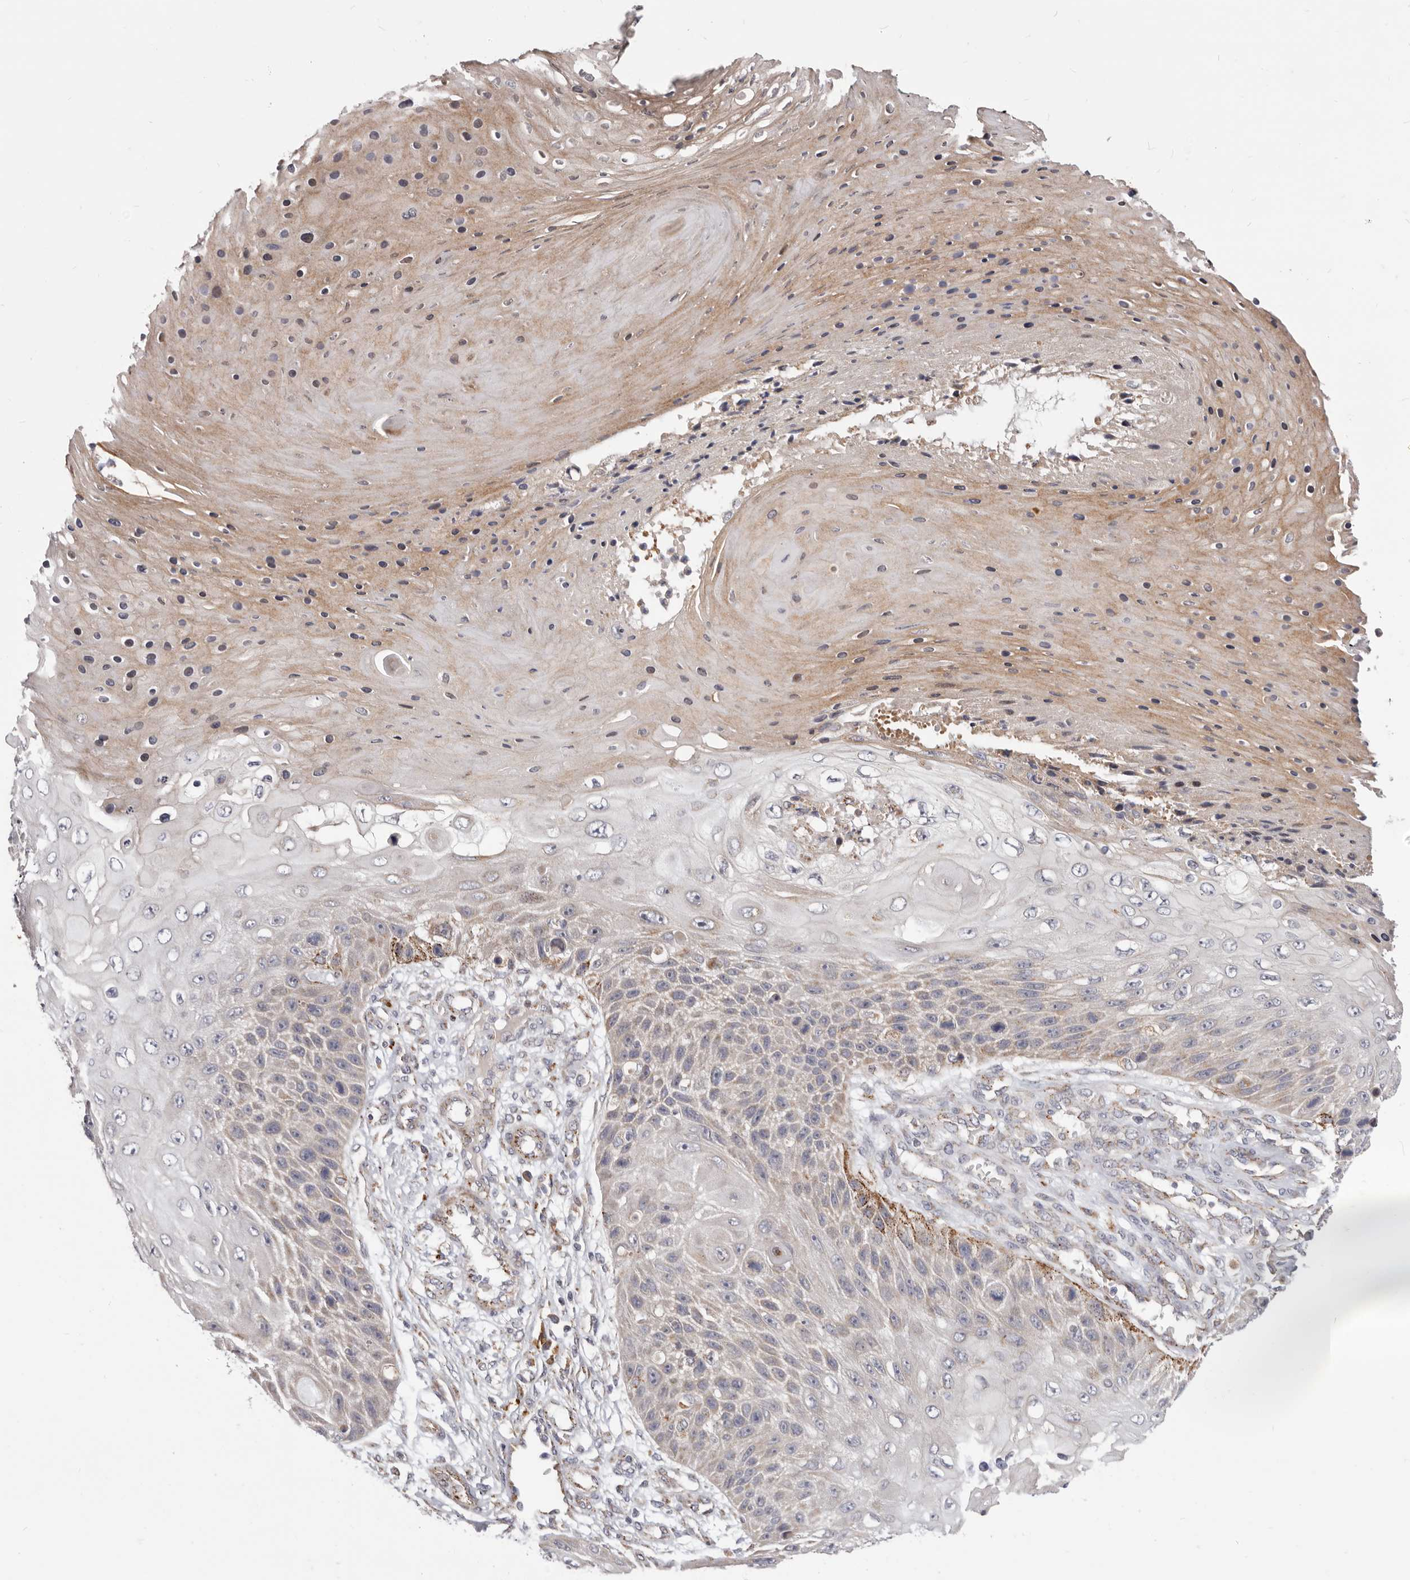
{"staining": {"intensity": "weak", "quantity": "25%-75%", "location": "cytoplasmic/membranous"}, "tissue": "skin cancer", "cell_type": "Tumor cells", "image_type": "cancer", "snomed": [{"axis": "morphology", "description": "Squamous cell carcinoma, NOS"}, {"axis": "topography", "description": "Skin"}], "caption": "Approximately 25%-75% of tumor cells in skin squamous cell carcinoma show weak cytoplasmic/membranous protein expression as visualized by brown immunohistochemical staining.", "gene": "TOR3A", "patient": {"sex": "female", "age": 88}}